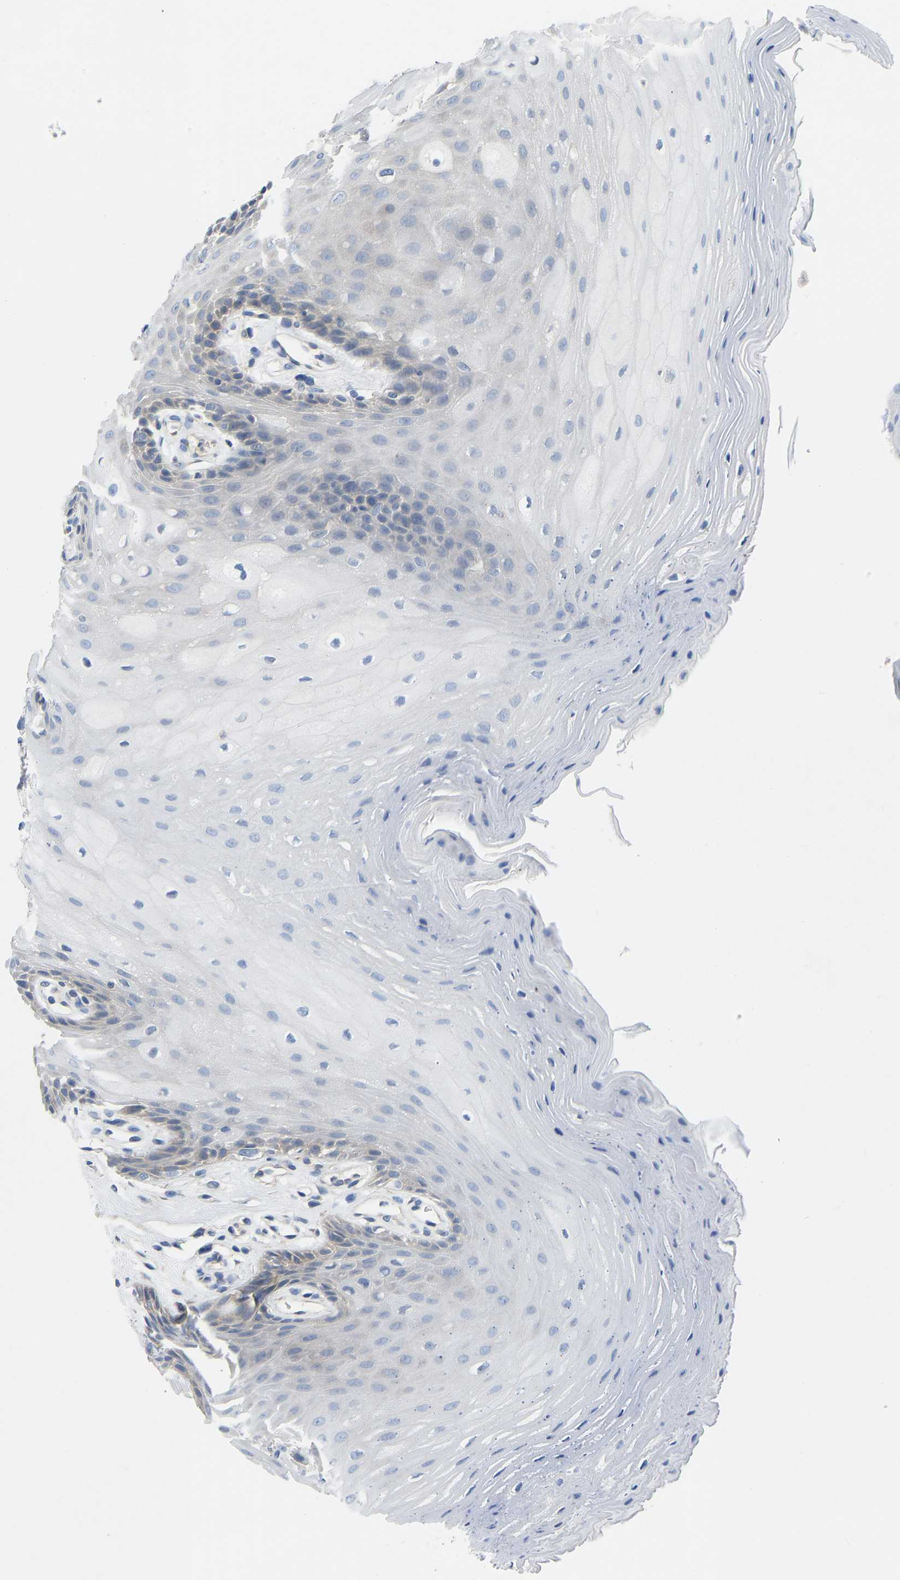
{"staining": {"intensity": "moderate", "quantity": "<25%", "location": "cytoplasmic/membranous"}, "tissue": "oral mucosa", "cell_type": "Squamous epithelial cells", "image_type": "normal", "snomed": [{"axis": "morphology", "description": "Normal tissue, NOS"}, {"axis": "morphology", "description": "Squamous cell carcinoma, NOS"}, {"axis": "topography", "description": "Oral tissue"}, {"axis": "topography", "description": "Head-Neck"}], "caption": "Immunohistochemical staining of unremarkable oral mucosa shows moderate cytoplasmic/membranous protein expression in approximately <25% of squamous epithelial cells. The staining is performed using DAB (3,3'-diaminobenzidine) brown chromogen to label protein expression. The nuclei are counter-stained blue using hematoxylin.", "gene": "PPP3CA", "patient": {"sex": "male", "age": 71}}